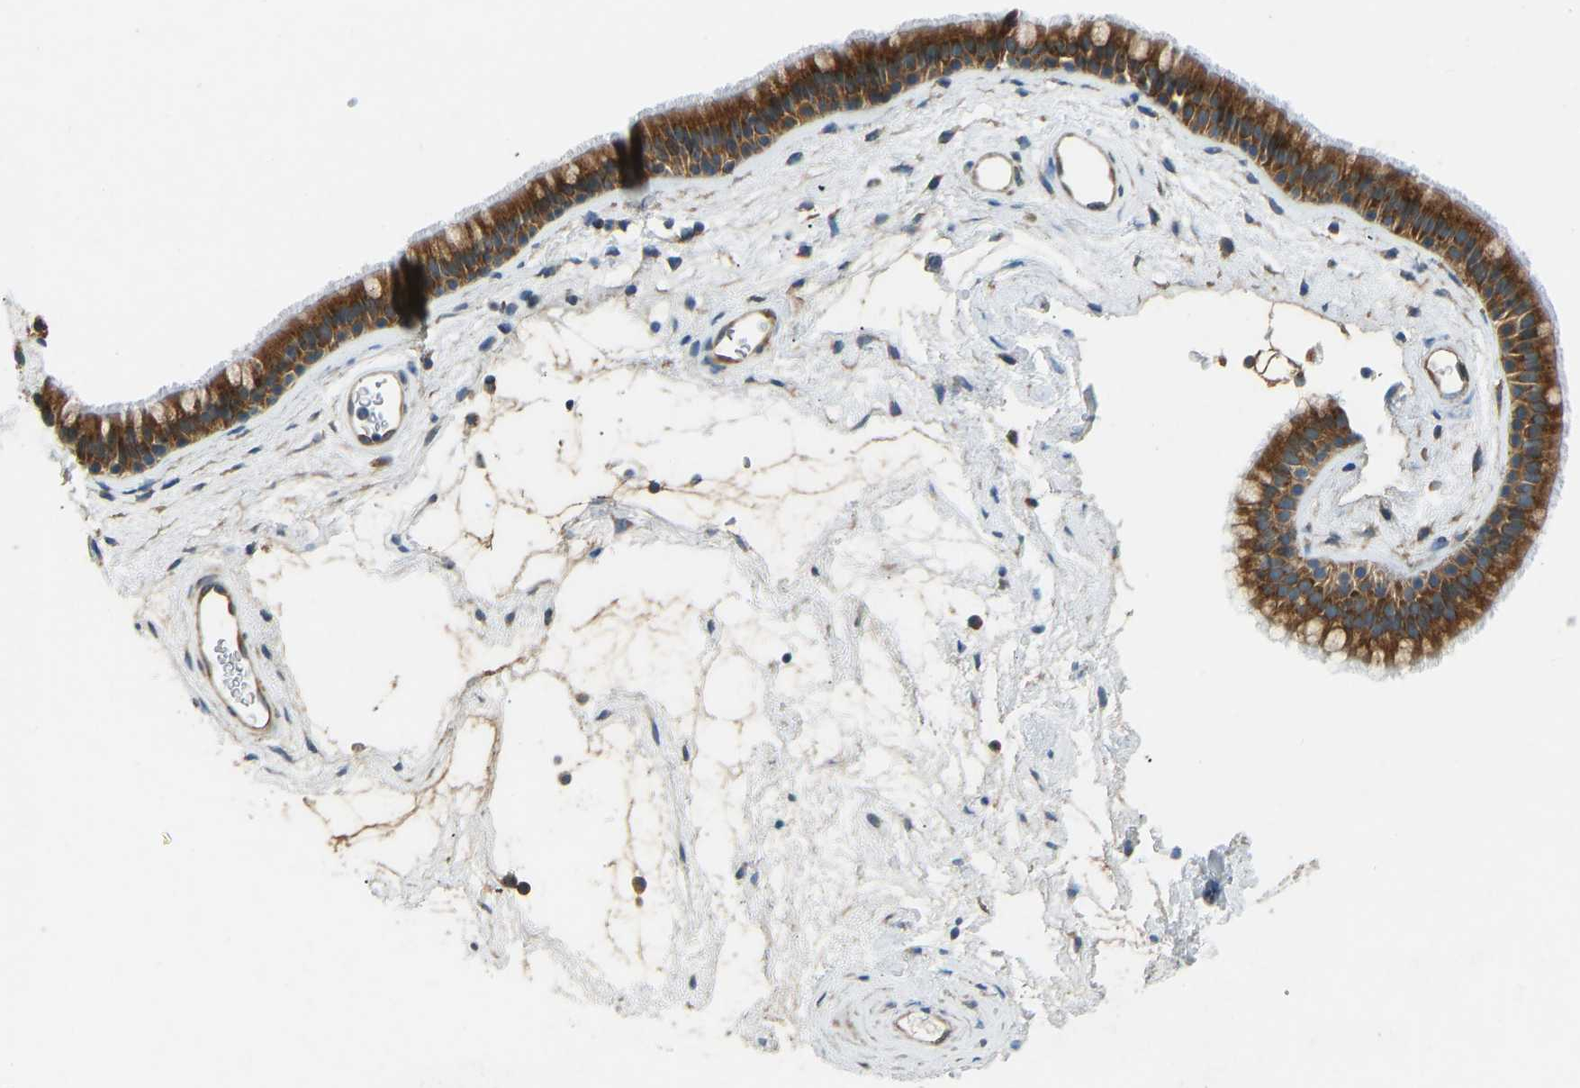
{"staining": {"intensity": "strong", "quantity": ">75%", "location": "cytoplasmic/membranous"}, "tissue": "nasopharynx", "cell_type": "Respiratory epithelial cells", "image_type": "normal", "snomed": [{"axis": "morphology", "description": "Normal tissue, NOS"}, {"axis": "morphology", "description": "Inflammation, NOS"}, {"axis": "topography", "description": "Nasopharynx"}], "caption": "A histopathology image of human nasopharynx stained for a protein reveals strong cytoplasmic/membranous brown staining in respiratory epithelial cells. (Brightfield microscopy of DAB IHC at high magnification).", "gene": "STAU2", "patient": {"sex": "male", "age": 48}}